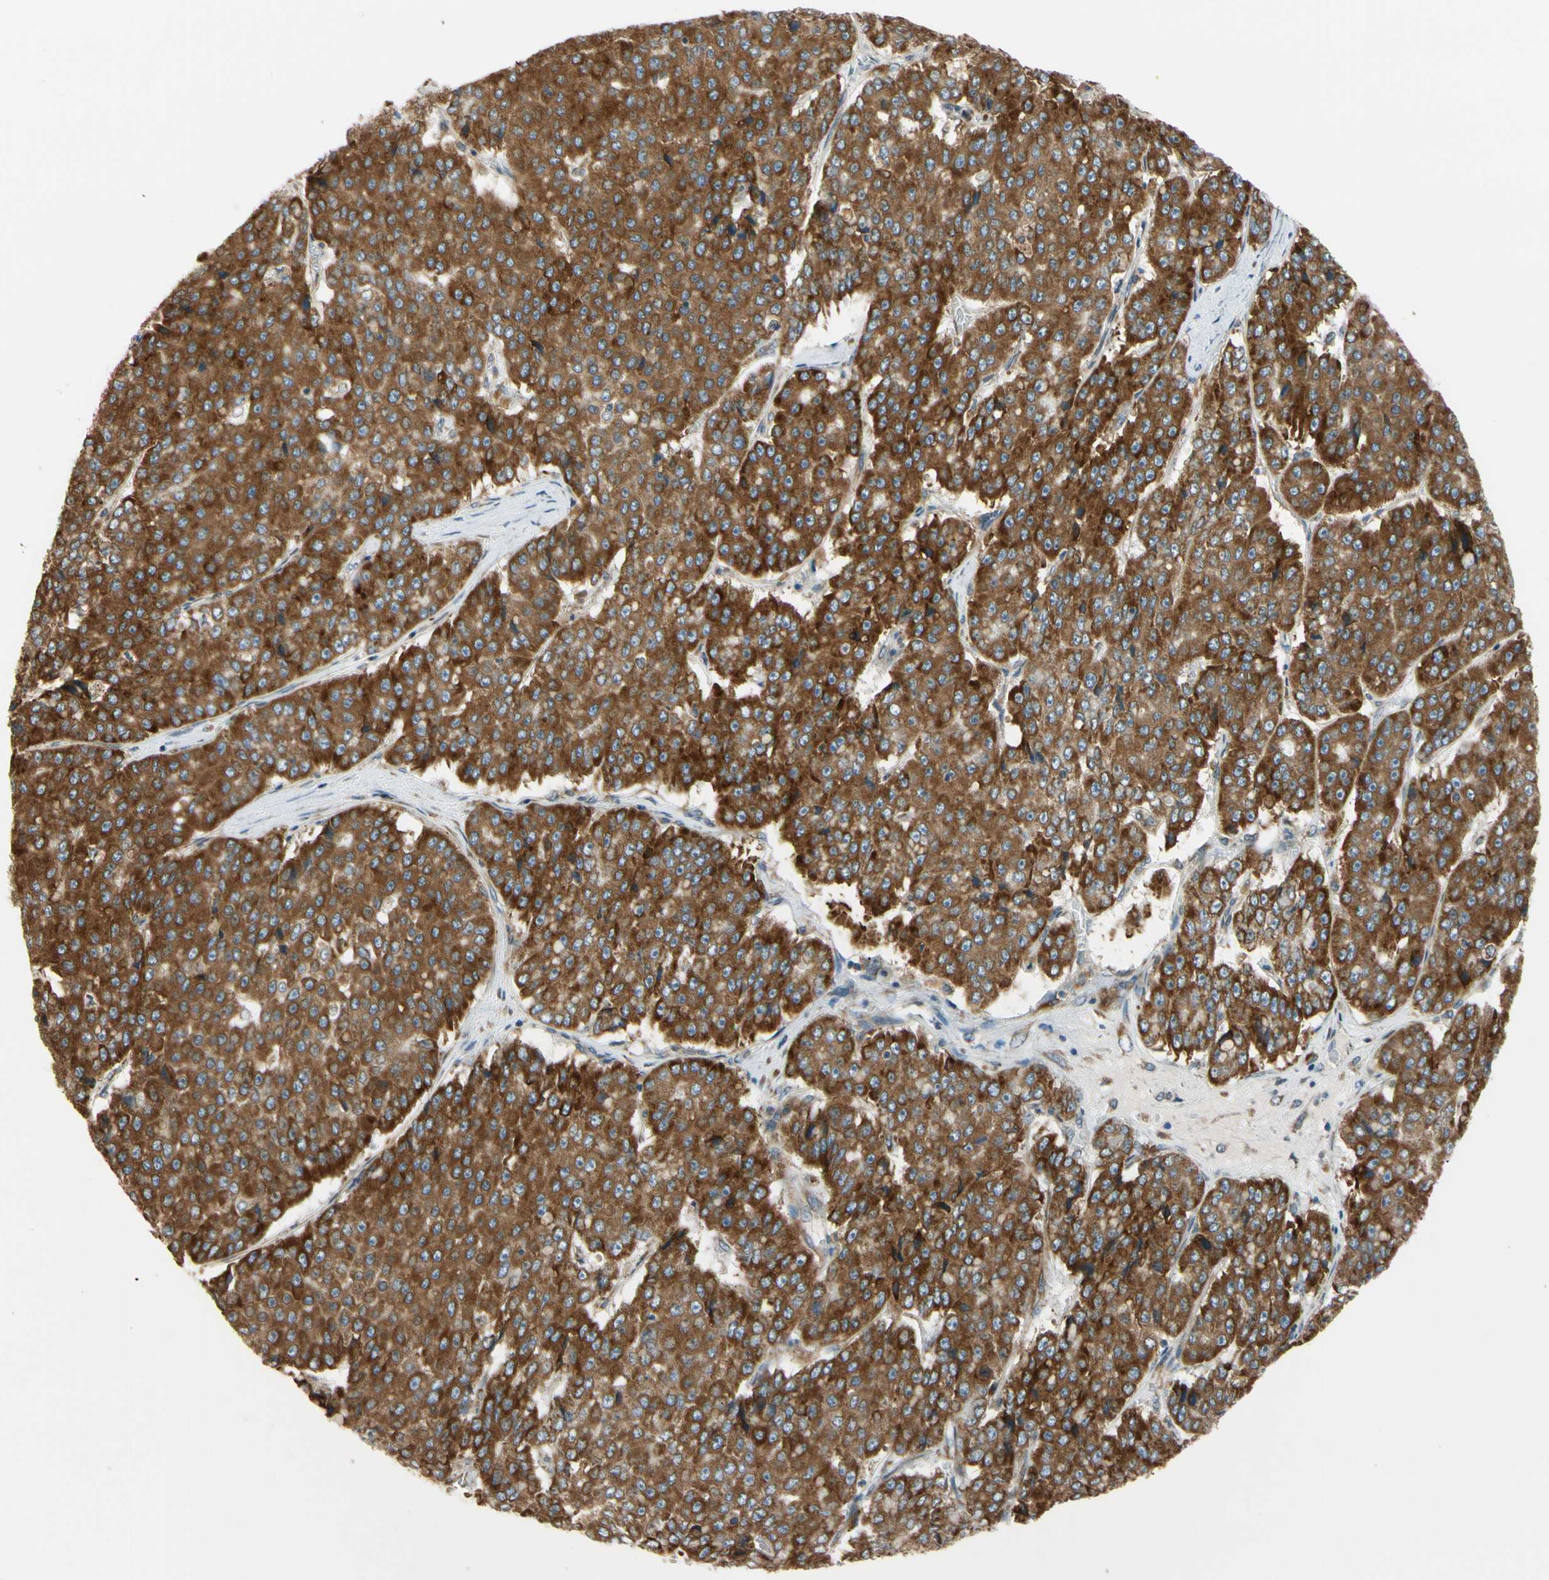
{"staining": {"intensity": "strong", "quantity": ">75%", "location": "cytoplasmic/membranous"}, "tissue": "pancreatic cancer", "cell_type": "Tumor cells", "image_type": "cancer", "snomed": [{"axis": "morphology", "description": "Adenocarcinoma, NOS"}, {"axis": "topography", "description": "Pancreas"}], "caption": "This image demonstrates immunohistochemistry staining of pancreatic adenocarcinoma, with high strong cytoplasmic/membranous positivity in about >75% of tumor cells.", "gene": "RPN2", "patient": {"sex": "male", "age": 50}}